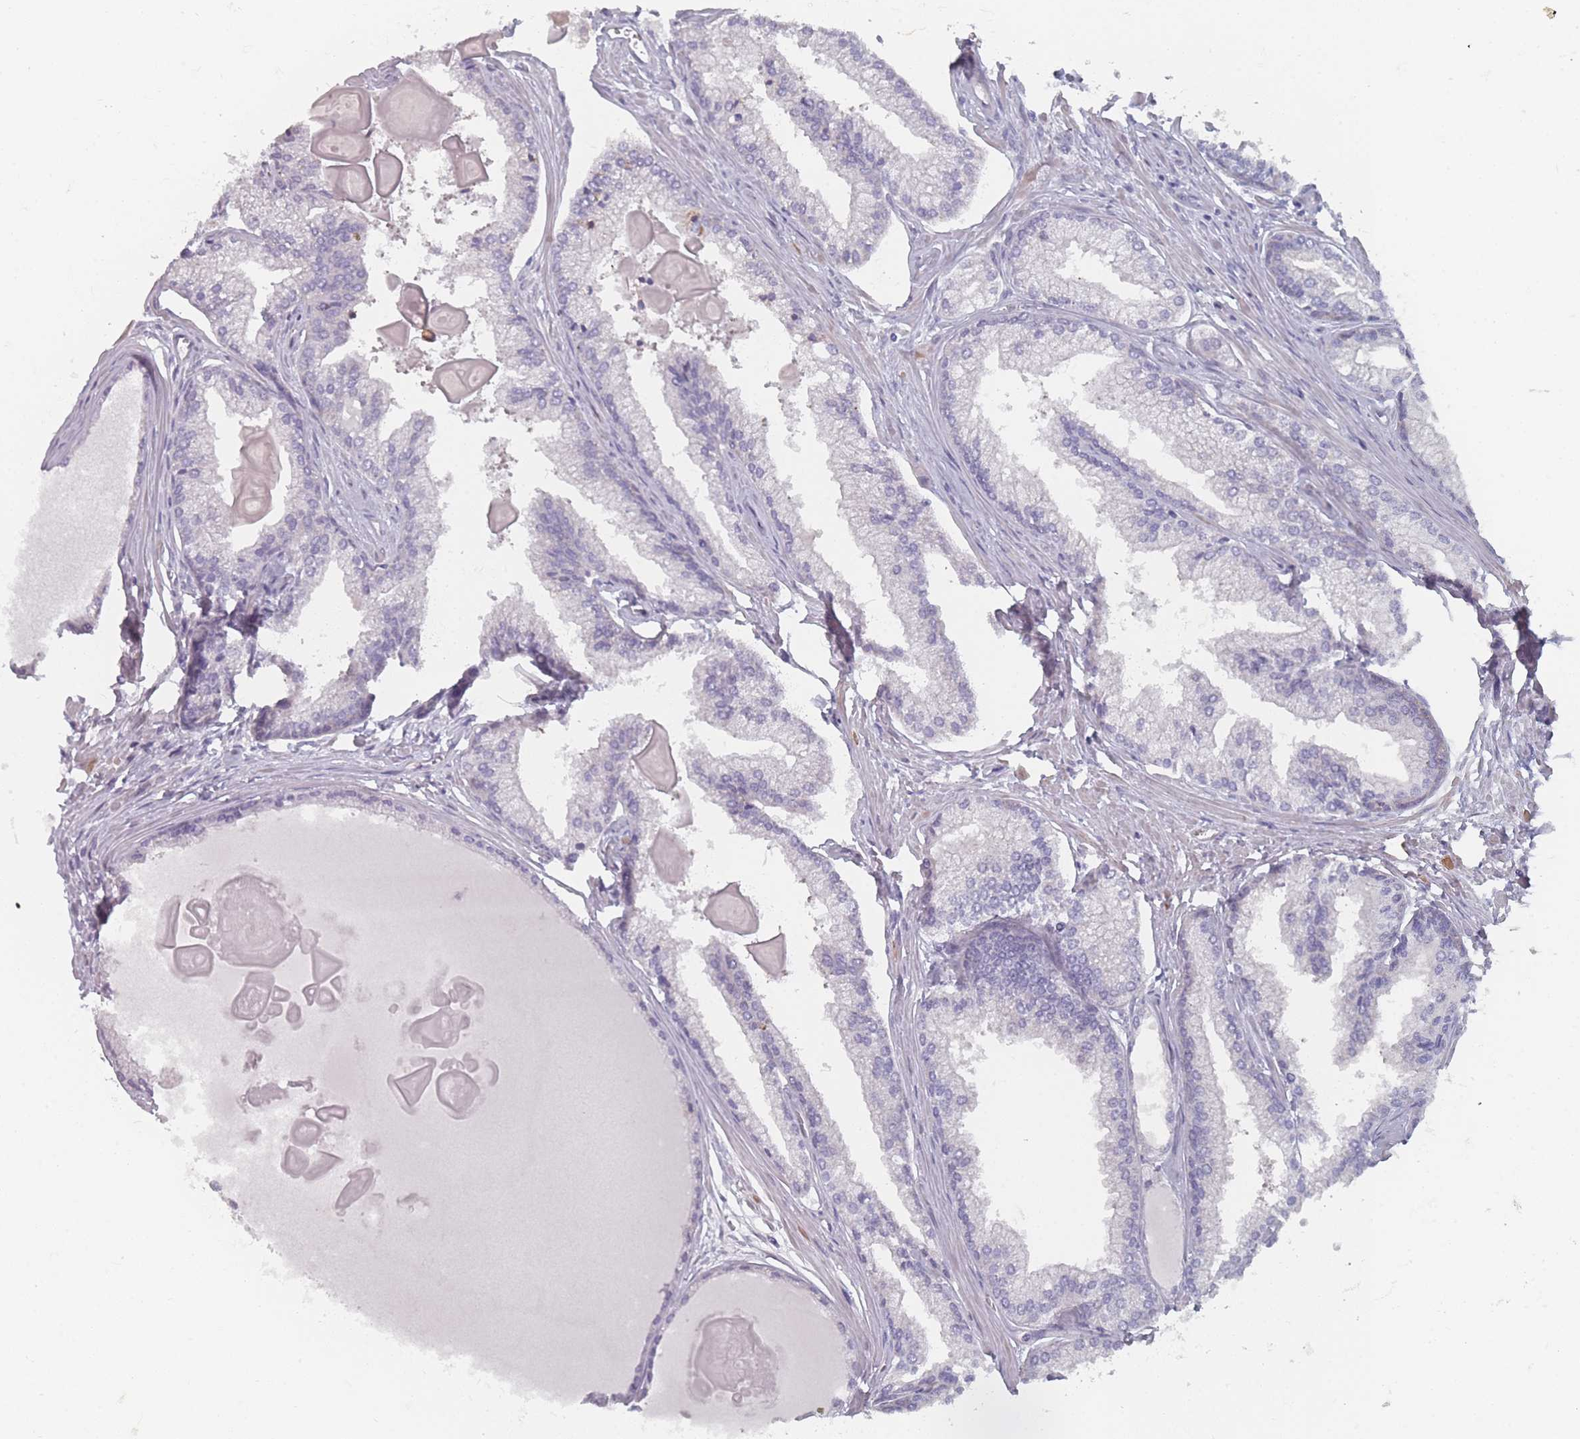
{"staining": {"intensity": "negative", "quantity": "none", "location": "none"}, "tissue": "prostate cancer", "cell_type": "Tumor cells", "image_type": "cancer", "snomed": [{"axis": "morphology", "description": "Adenocarcinoma, High grade"}, {"axis": "topography", "description": "Prostate"}], "caption": "Prostate cancer (adenocarcinoma (high-grade)) was stained to show a protein in brown. There is no significant positivity in tumor cells.", "gene": "CACNG5", "patient": {"sex": "male", "age": 68}}